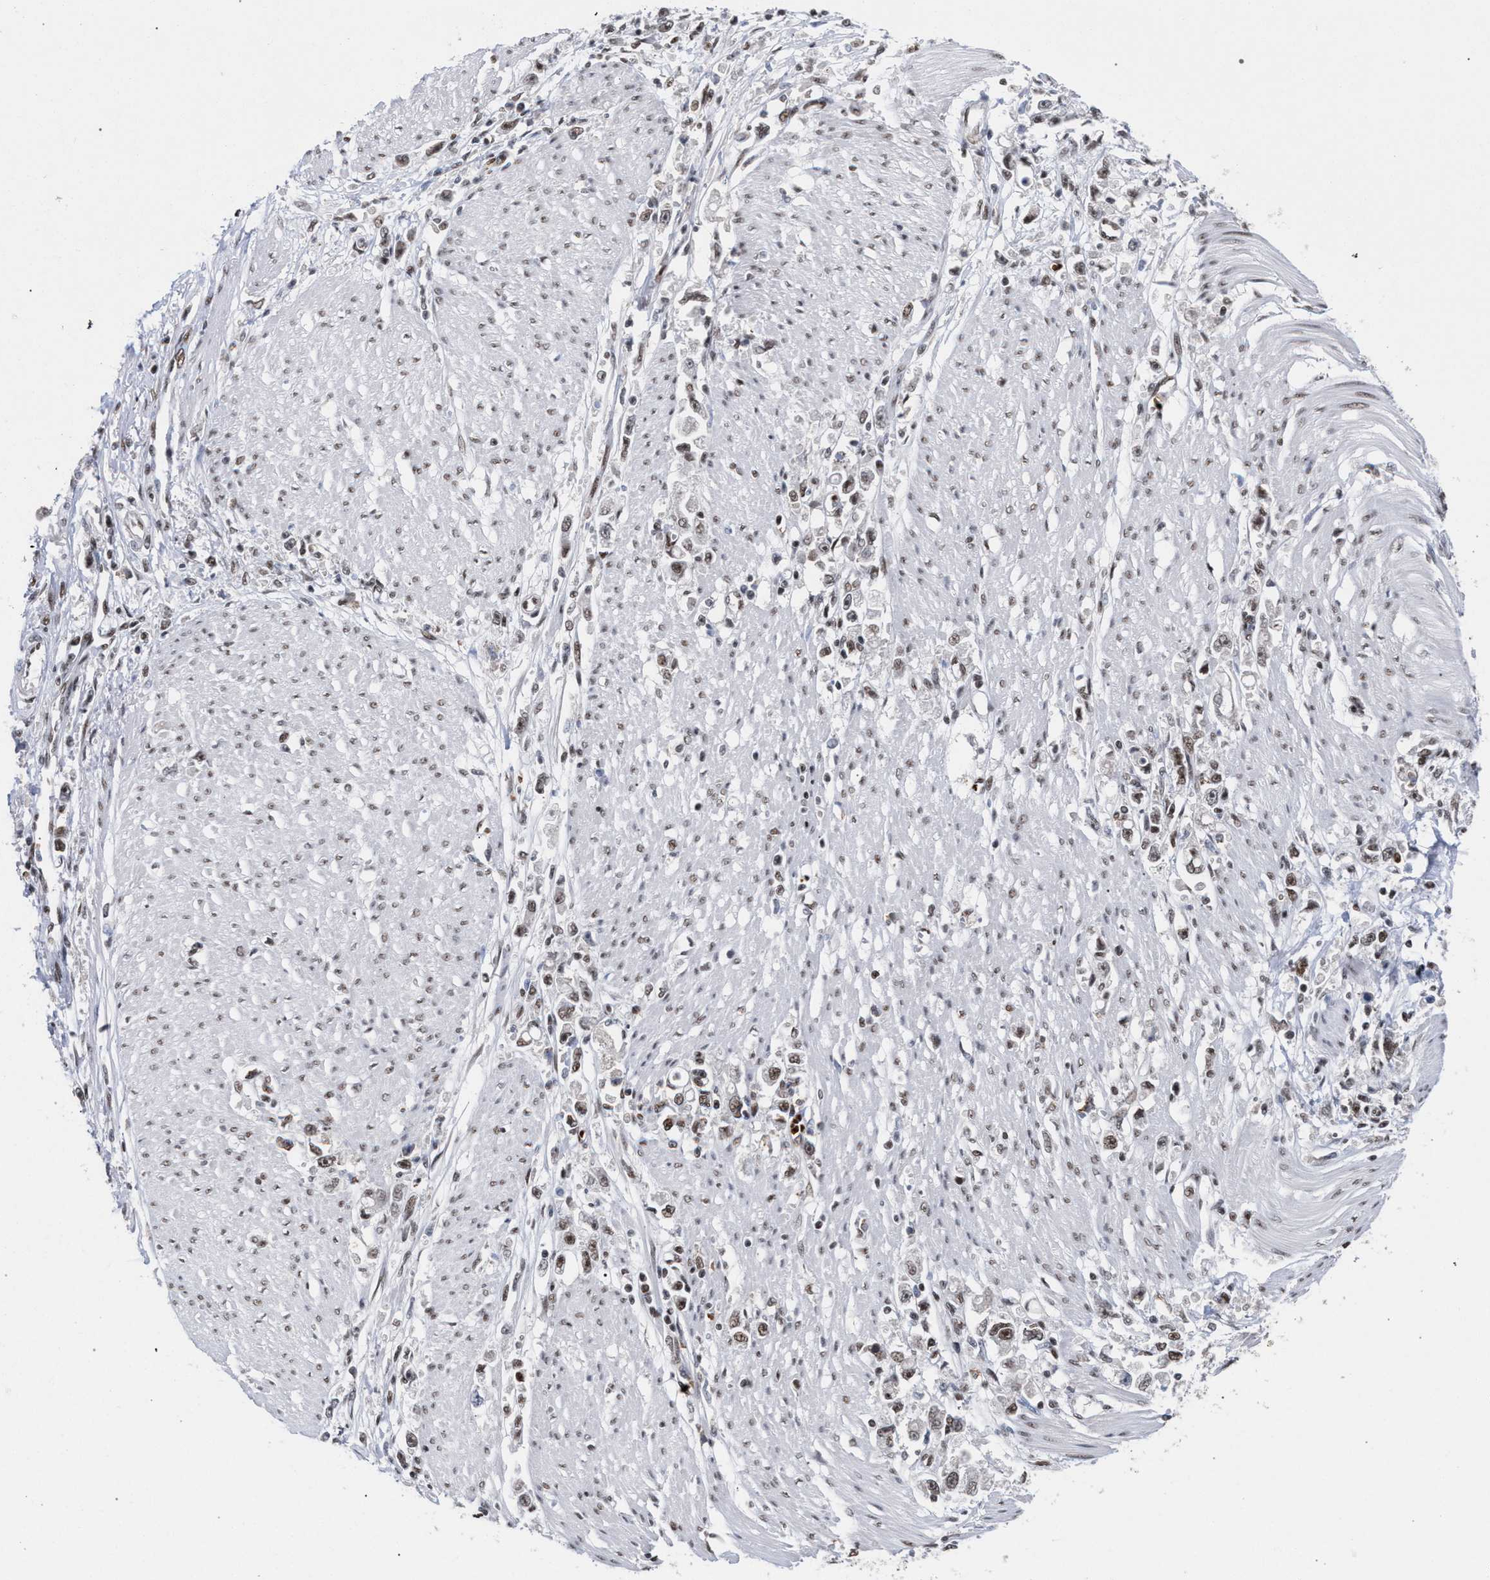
{"staining": {"intensity": "weak", "quantity": ">75%", "location": "nuclear"}, "tissue": "stomach cancer", "cell_type": "Tumor cells", "image_type": "cancer", "snomed": [{"axis": "morphology", "description": "Adenocarcinoma, NOS"}, {"axis": "topography", "description": "Stomach"}], "caption": "DAB immunohistochemical staining of human stomach adenocarcinoma demonstrates weak nuclear protein staining in approximately >75% of tumor cells.", "gene": "SCAF4", "patient": {"sex": "female", "age": 59}}